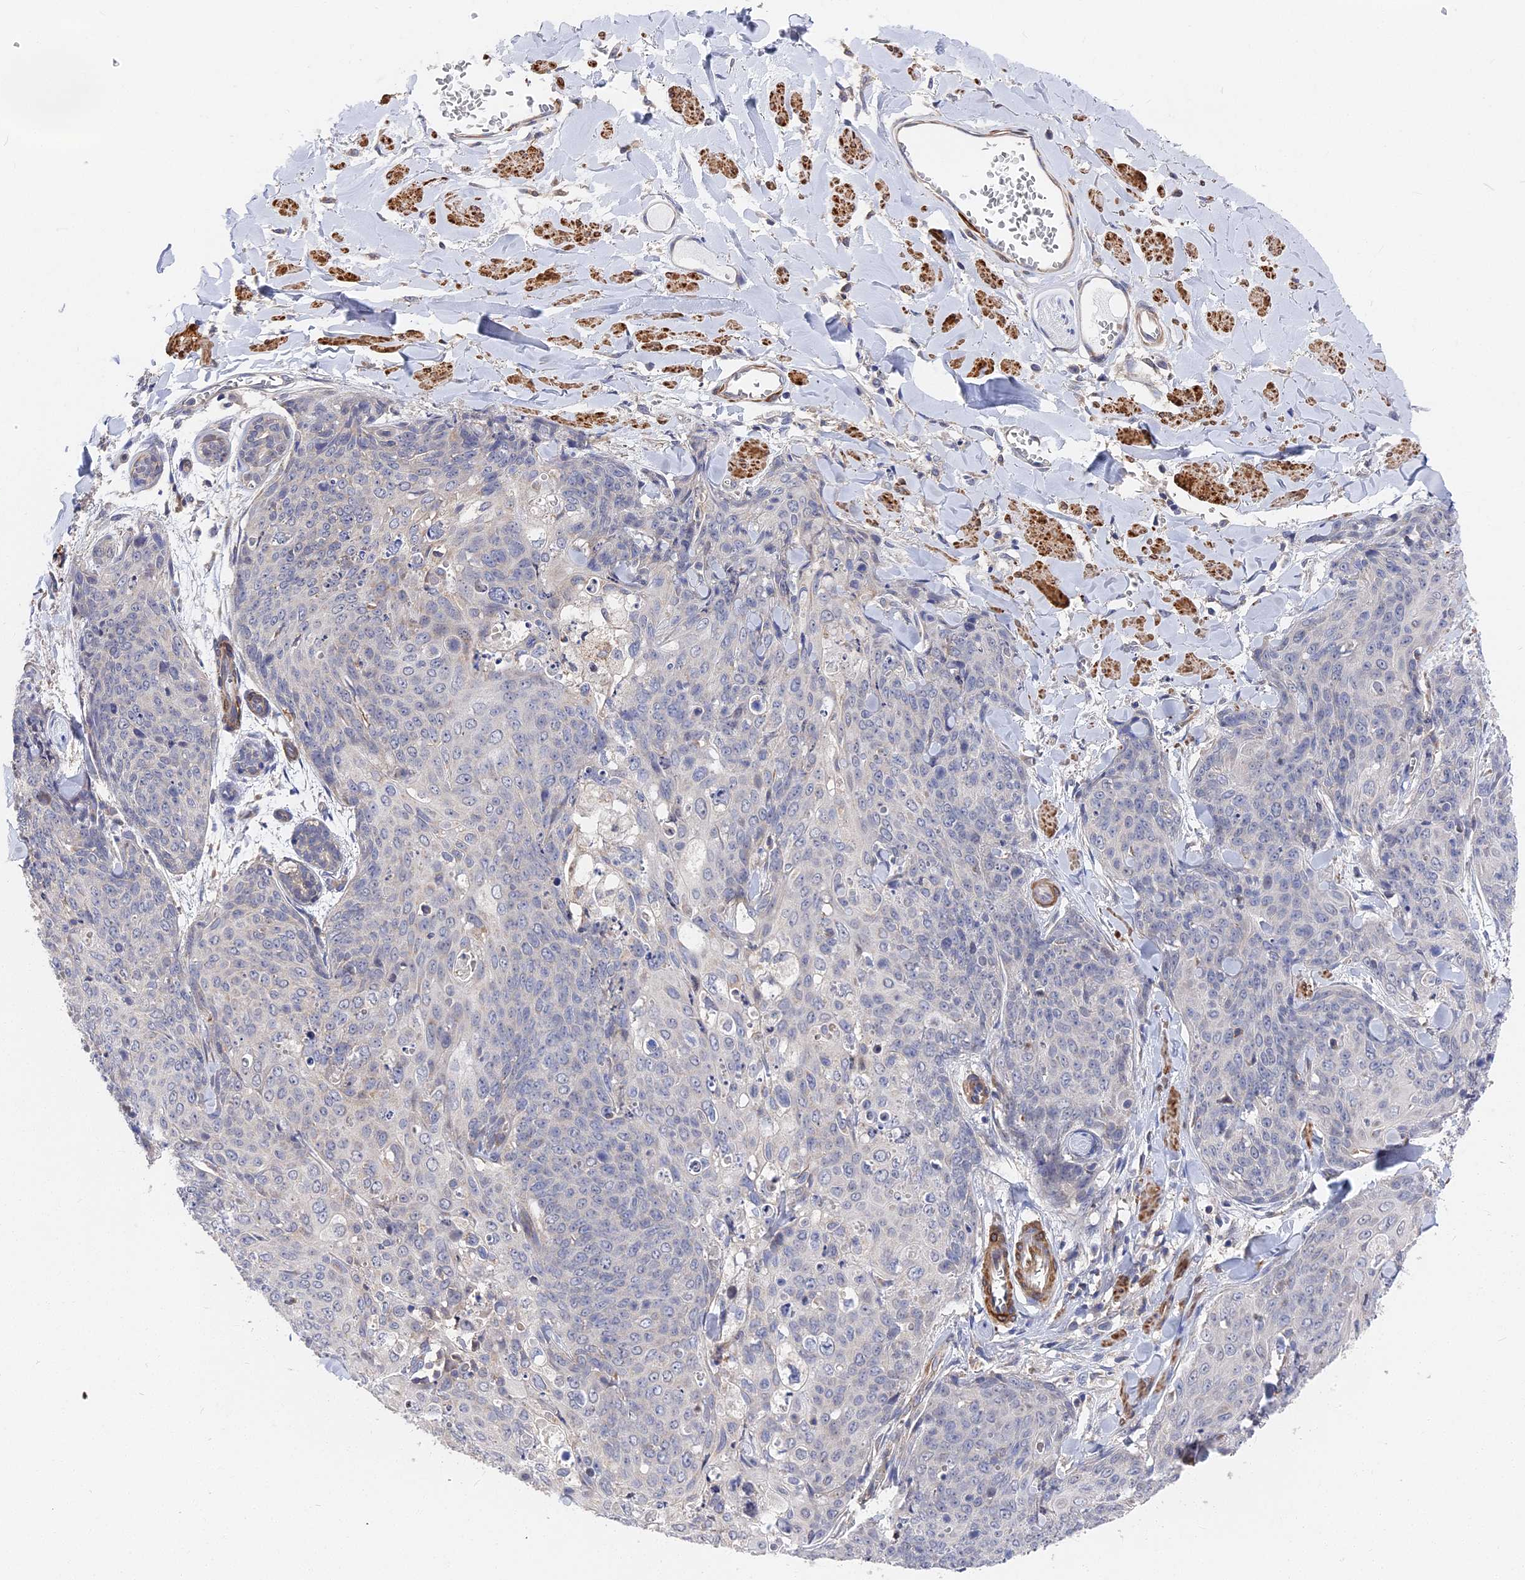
{"staining": {"intensity": "negative", "quantity": "none", "location": "none"}, "tissue": "skin cancer", "cell_type": "Tumor cells", "image_type": "cancer", "snomed": [{"axis": "morphology", "description": "Squamous cell carcinoma, NOS"}, {"axis": "topography", "description": "Skin"}, {"axis": "topography", "description": "Vulva"}], "caption": "This is an immunohistochemistry photomicrograph of human squamous cell carcinoma (skin). There is no expression in tumor cells.", "gene": "CCDC113", "patient": {"sex": "female", "age": 85}}